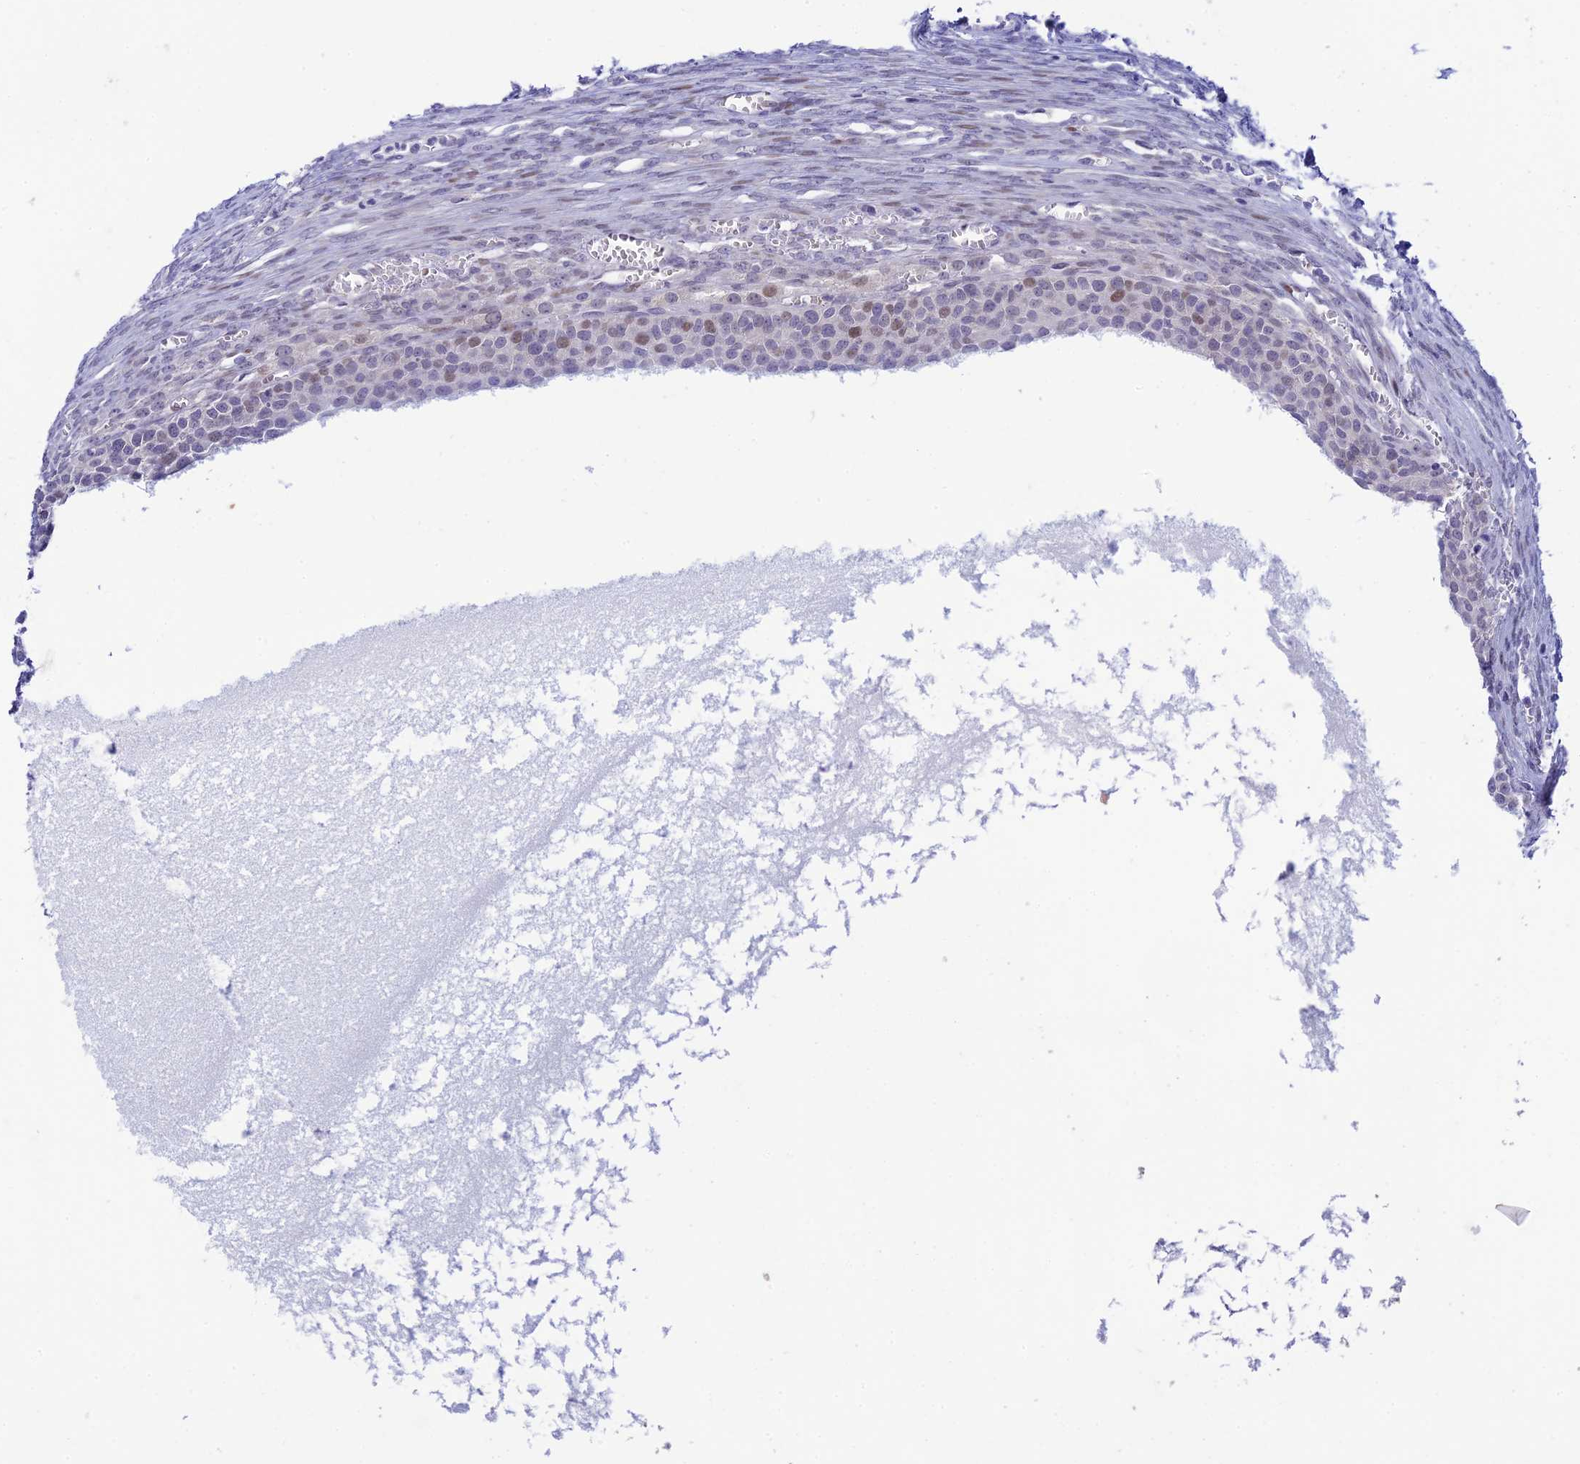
{"staining": {"intensity": "weak", "quantity": "<25%", "location": "nuclear"}, "tissue": "ovary", "cell_type": "Follicle cells", "image_type": "normal", "snomed": [{"axis": "morphology", "description": "Normal tissue, NOS"}, {"axis": "topography", "description": "Ovary"}], "caption": "The IHC micrograph has no significant expression in follicle cells of ovary.", "gene": "RASGEF1B", "patient": {"sex": "female", "age": 44}}